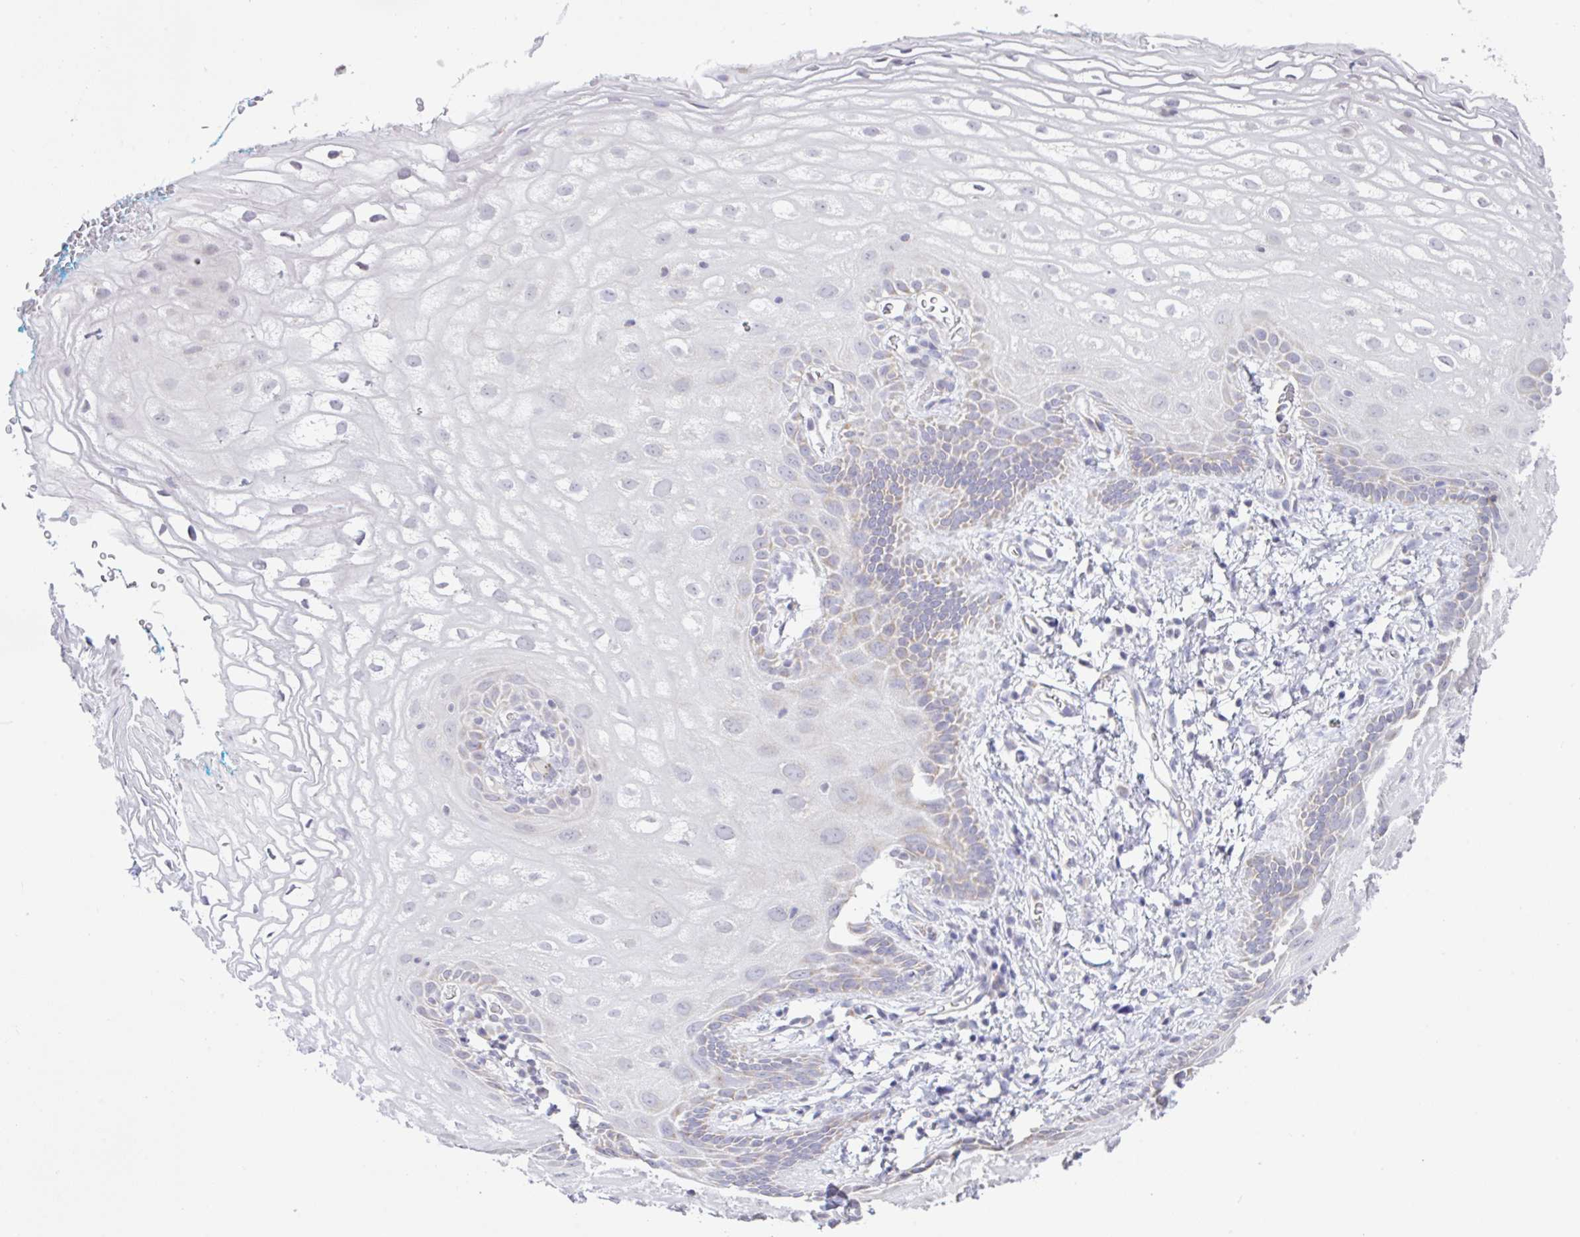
{"staining": {"intensity": "negative", "quantity": "none", "location": "none"}, "tissue": "vagina", "cell_type": "Squamous epithelial cells", "image_type": "normal", "snomed": [{"axis": "morphology", "description": "Normal tissue, NOS"}, {"axis": "morphology", "description": "Adenocarcinoma, NOS"}, {"axis": "topography", "description": "Rectum"}, {"axis": "topography", "description": "Vagina"}, {"axis": "topography", "description": "Peripheral nerve tissue"}], "caption": "A high-resolution photomicrograph shows immunohistochemistry staining of normal vagina, which reveals no significant expression in squamous epithelial cells. (DAB (3,3'-diaminobenzidine) immunohistochemistry (IHC) visualized using brightfield microscopy, high magnification).", "gene": "PLCD4", "patient": {"sex": "female", "age": 71}}